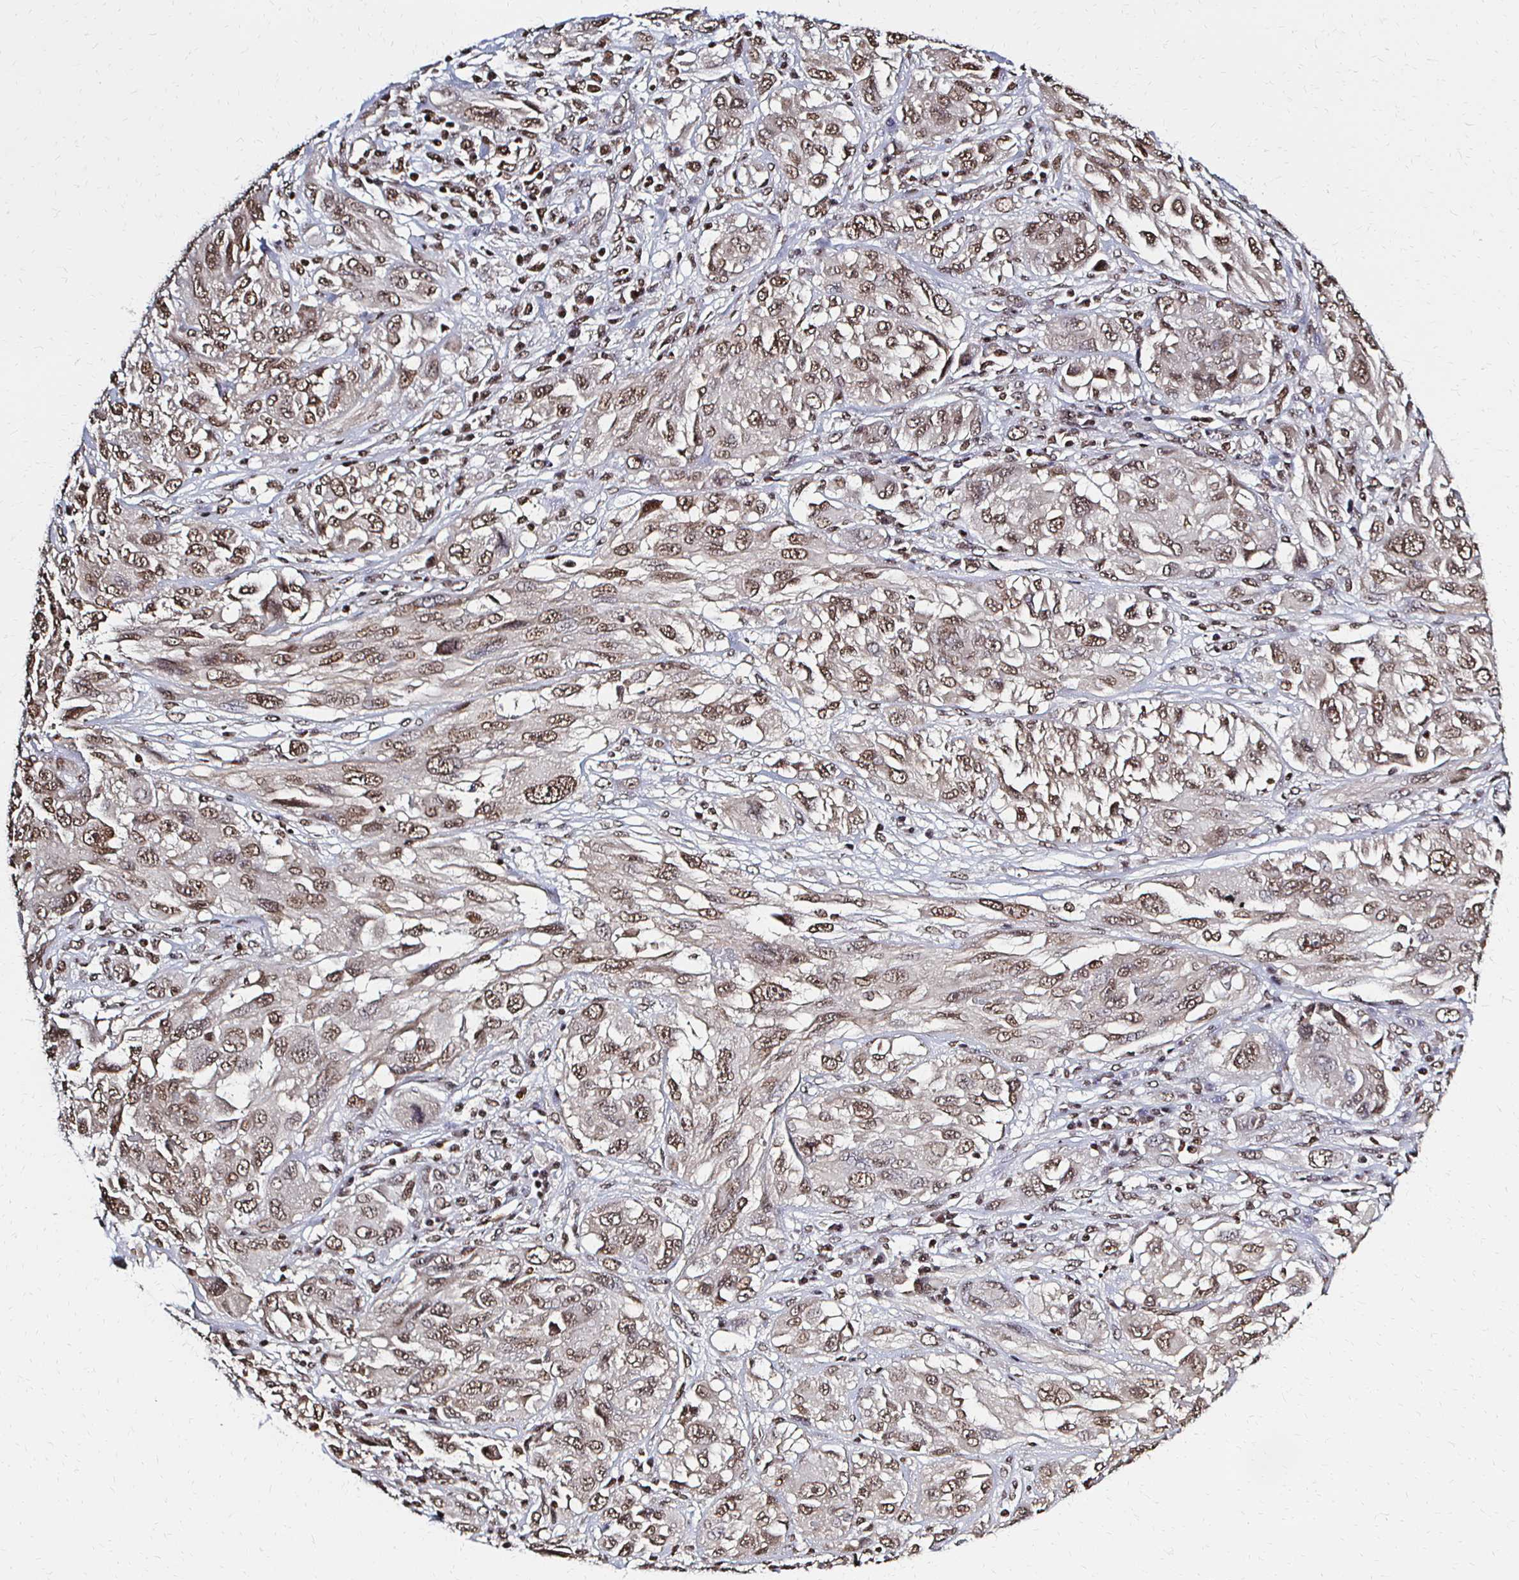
{"staining": {"intensity": "moderate", "quantity": ">75%", "location": "nuclear"}, "tissue": "melanoma", "cell_type": "Tumor cells", "image_type": "cancer", "snomed": [{"axis": "morphology", "description": "Malignant melanoma, NOS"}, {"axis": "topography", "description": "Skin"}], "caption": "Tumor cells exhibit medium levels of moderate nuclear positivity in approximately >75% of cells in malignant melanoma.", "gene": "HOXA9", "patient": {"sex": "female", "age": 91}}